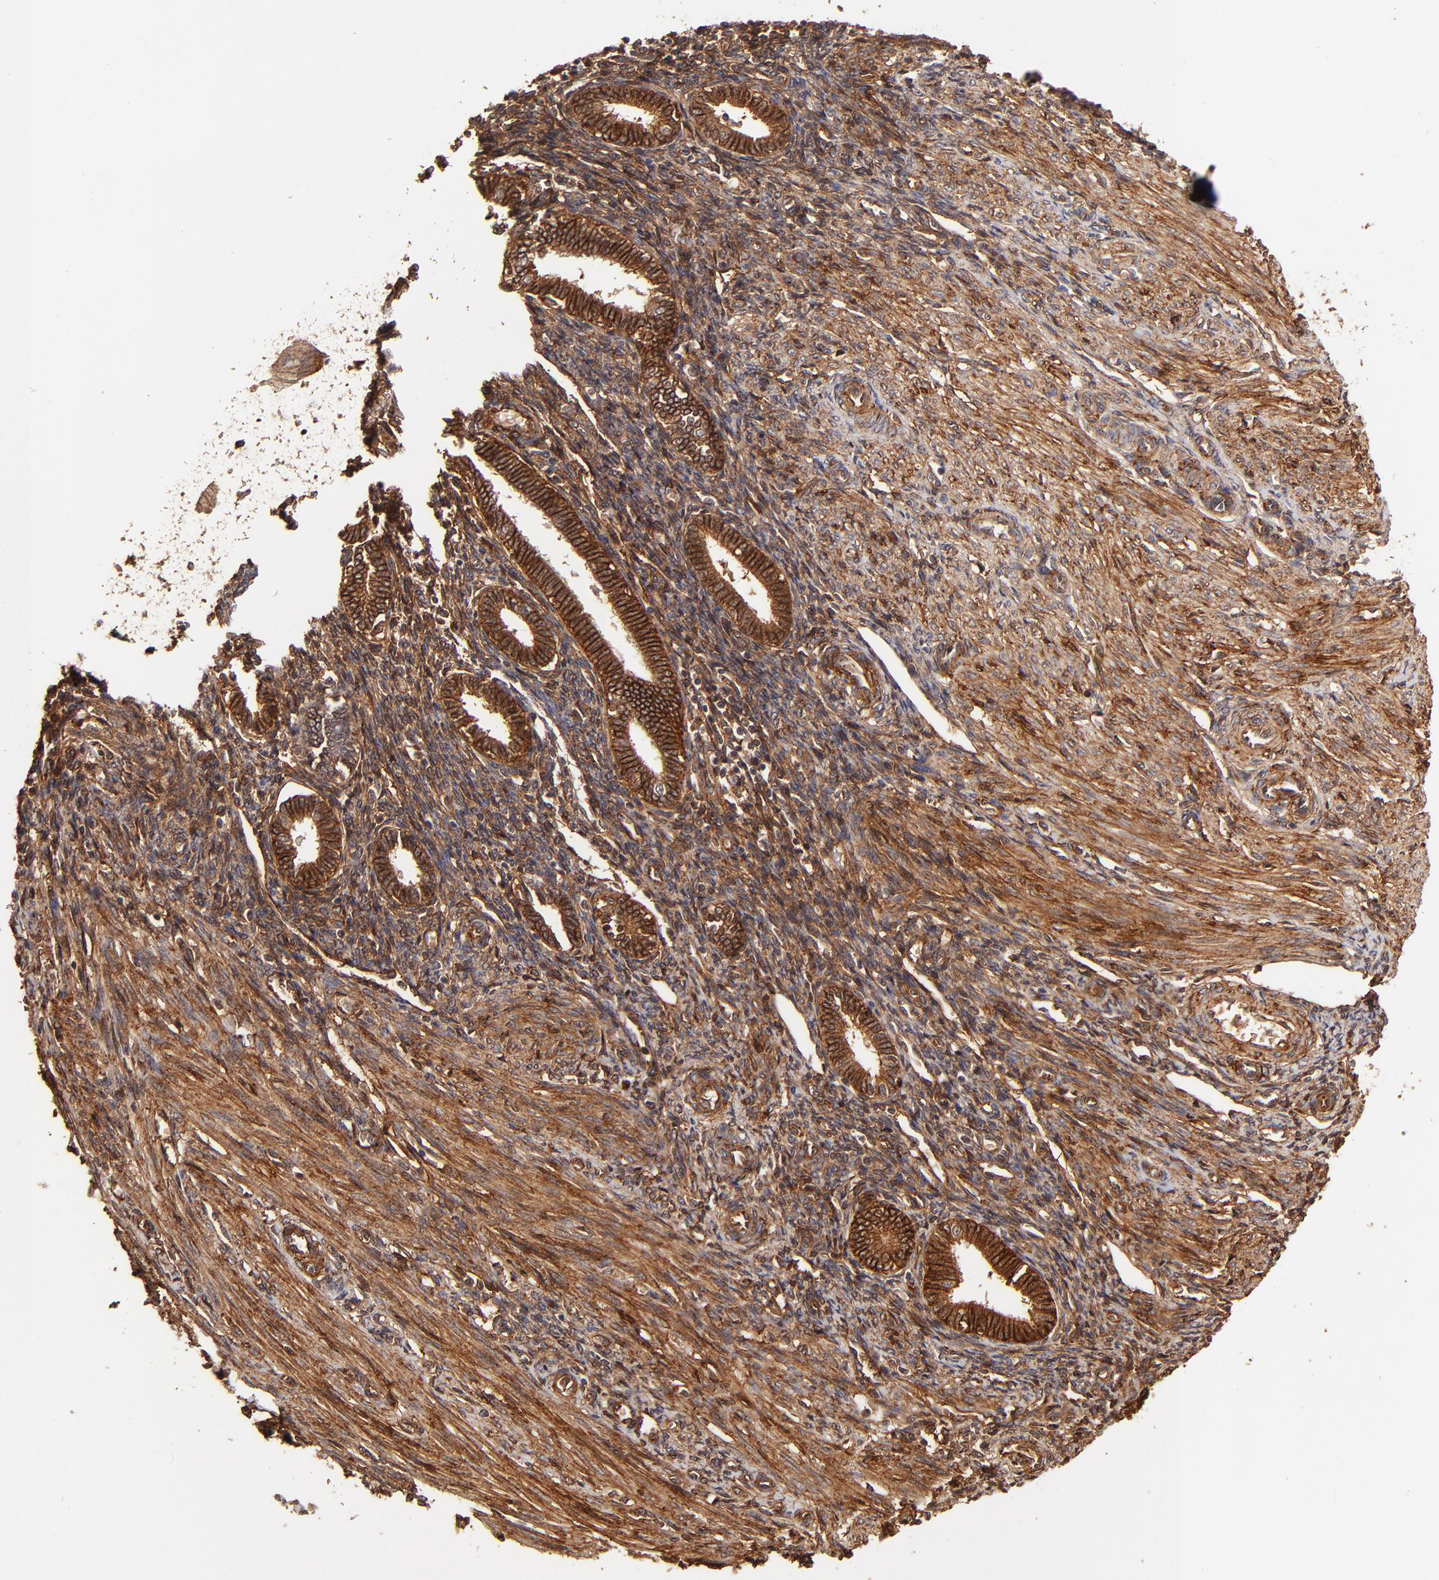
{"staining": {"intensity": "moderate", "quantity": ">75%", "location": "cytoplasmic/membranous"}, "tissue": "endometrium", "cell_type": "Cells in endometrial stroma", "image_type": "normal", "snomed": [{"axis": "morphology", "description": "Normal tissue, NOS"}, {"axis": "topography", "description": "Endometrium"}], "caption": "A photomicrograph showing moderate cytoplasmic/membranous expression in about >75% of cells in endometrial stroma in normal endometrium, as visualized by brown immunohistochemical staining.", "gene": "ITGB1", "patient": {"sex": "female", "age": 27}}